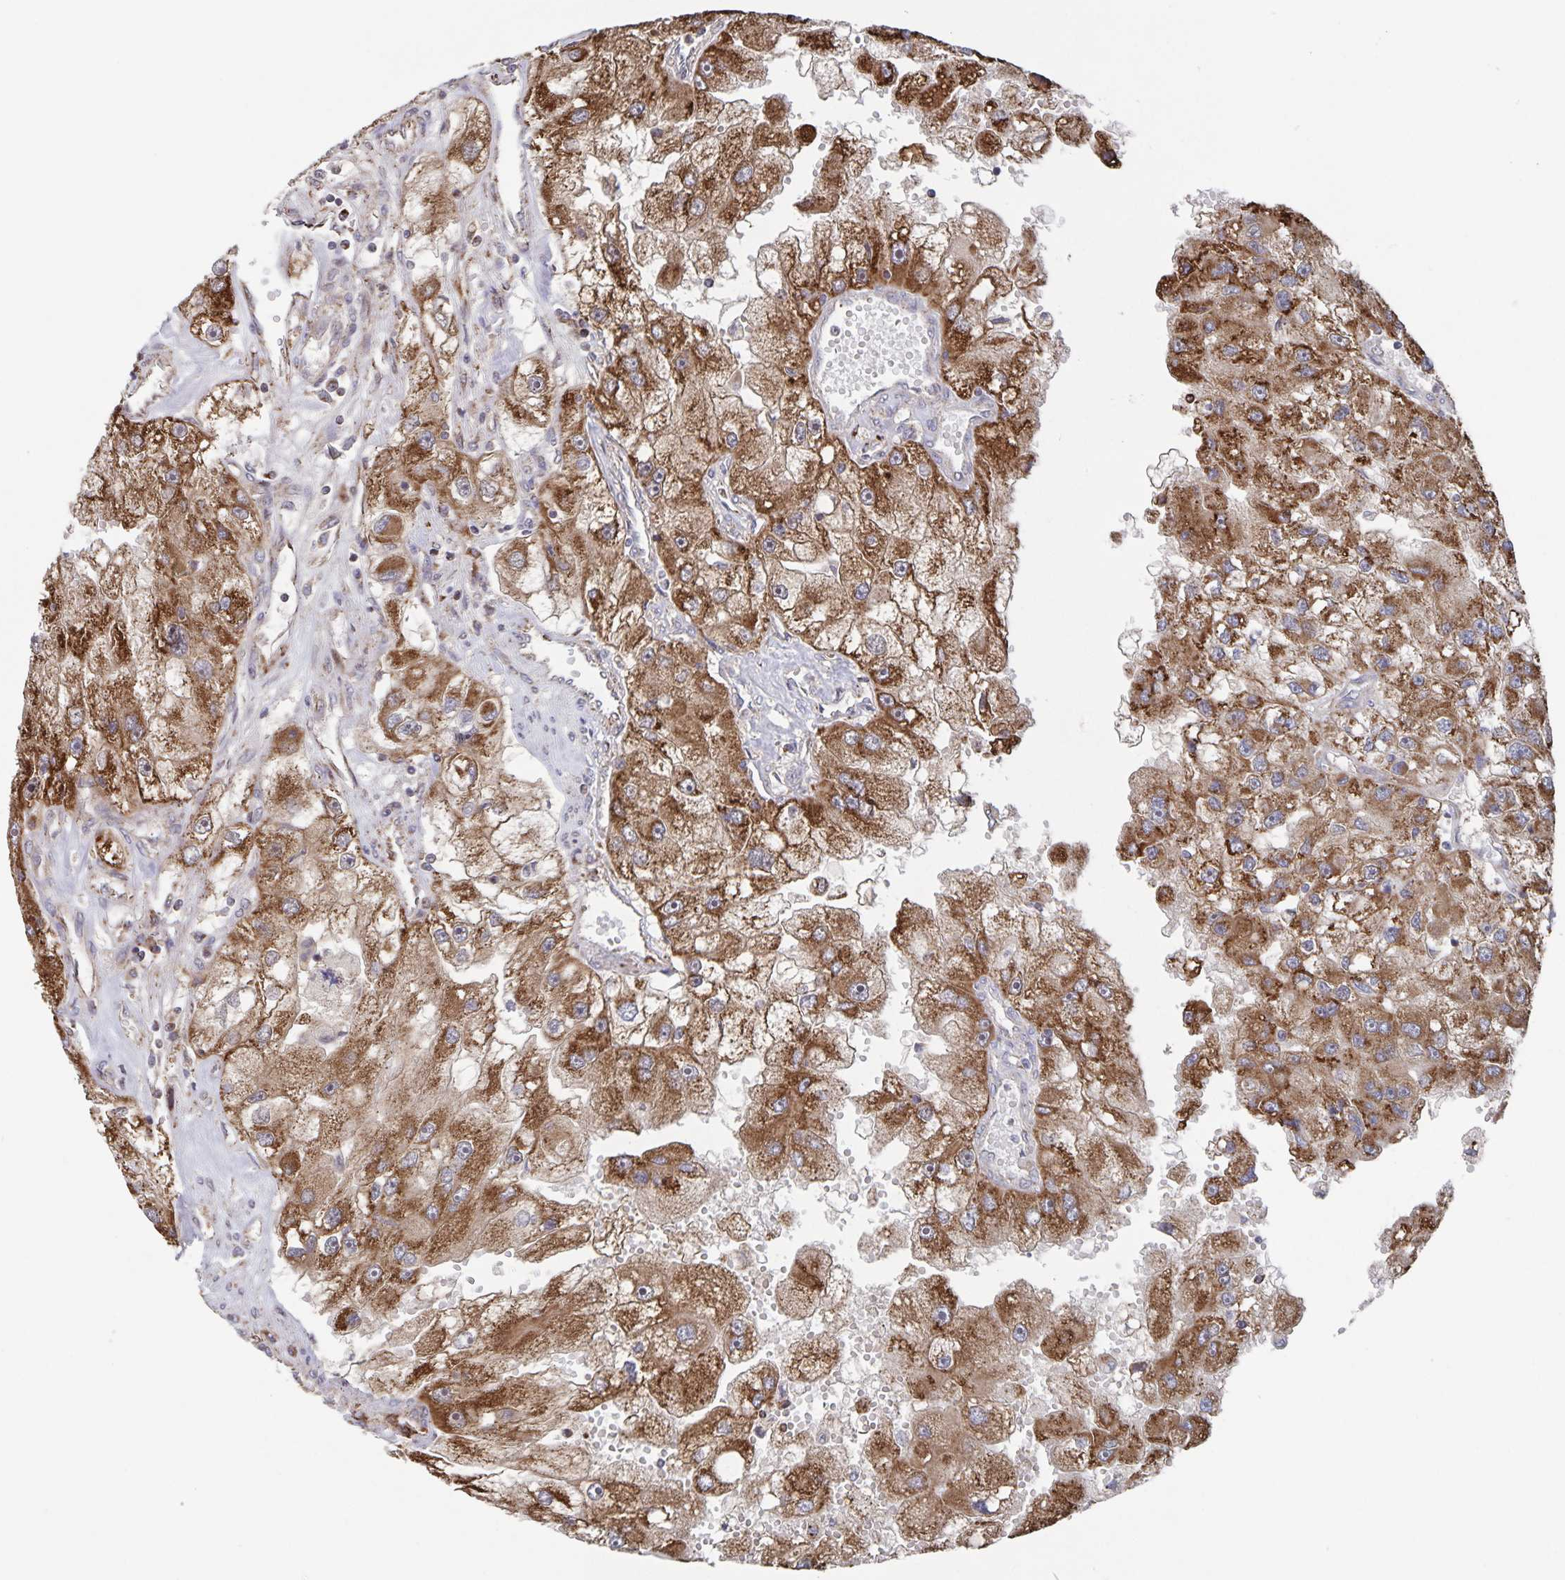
{"staining": {"intensity": "strong", "quantity": ">75%", "location": "cytoplasmic/membranous"}, "tissue": "renal cancer", "cell_type": "Tumor cells", "image_type": "cancer", "snomed": [{"axis": "morphology", "description": "Adenocarcinoma, NOS"}, {"axis": "topography", "description": "Kidney"}], "caption": "Protein staining by immunohistochemistry (IHC) shows strong cytoplasmic/membranous expression in approximately >75% of tumor cells in renal cancer.", "gene": "ACACA", "patient": {"sex": "male", "age": 63}}